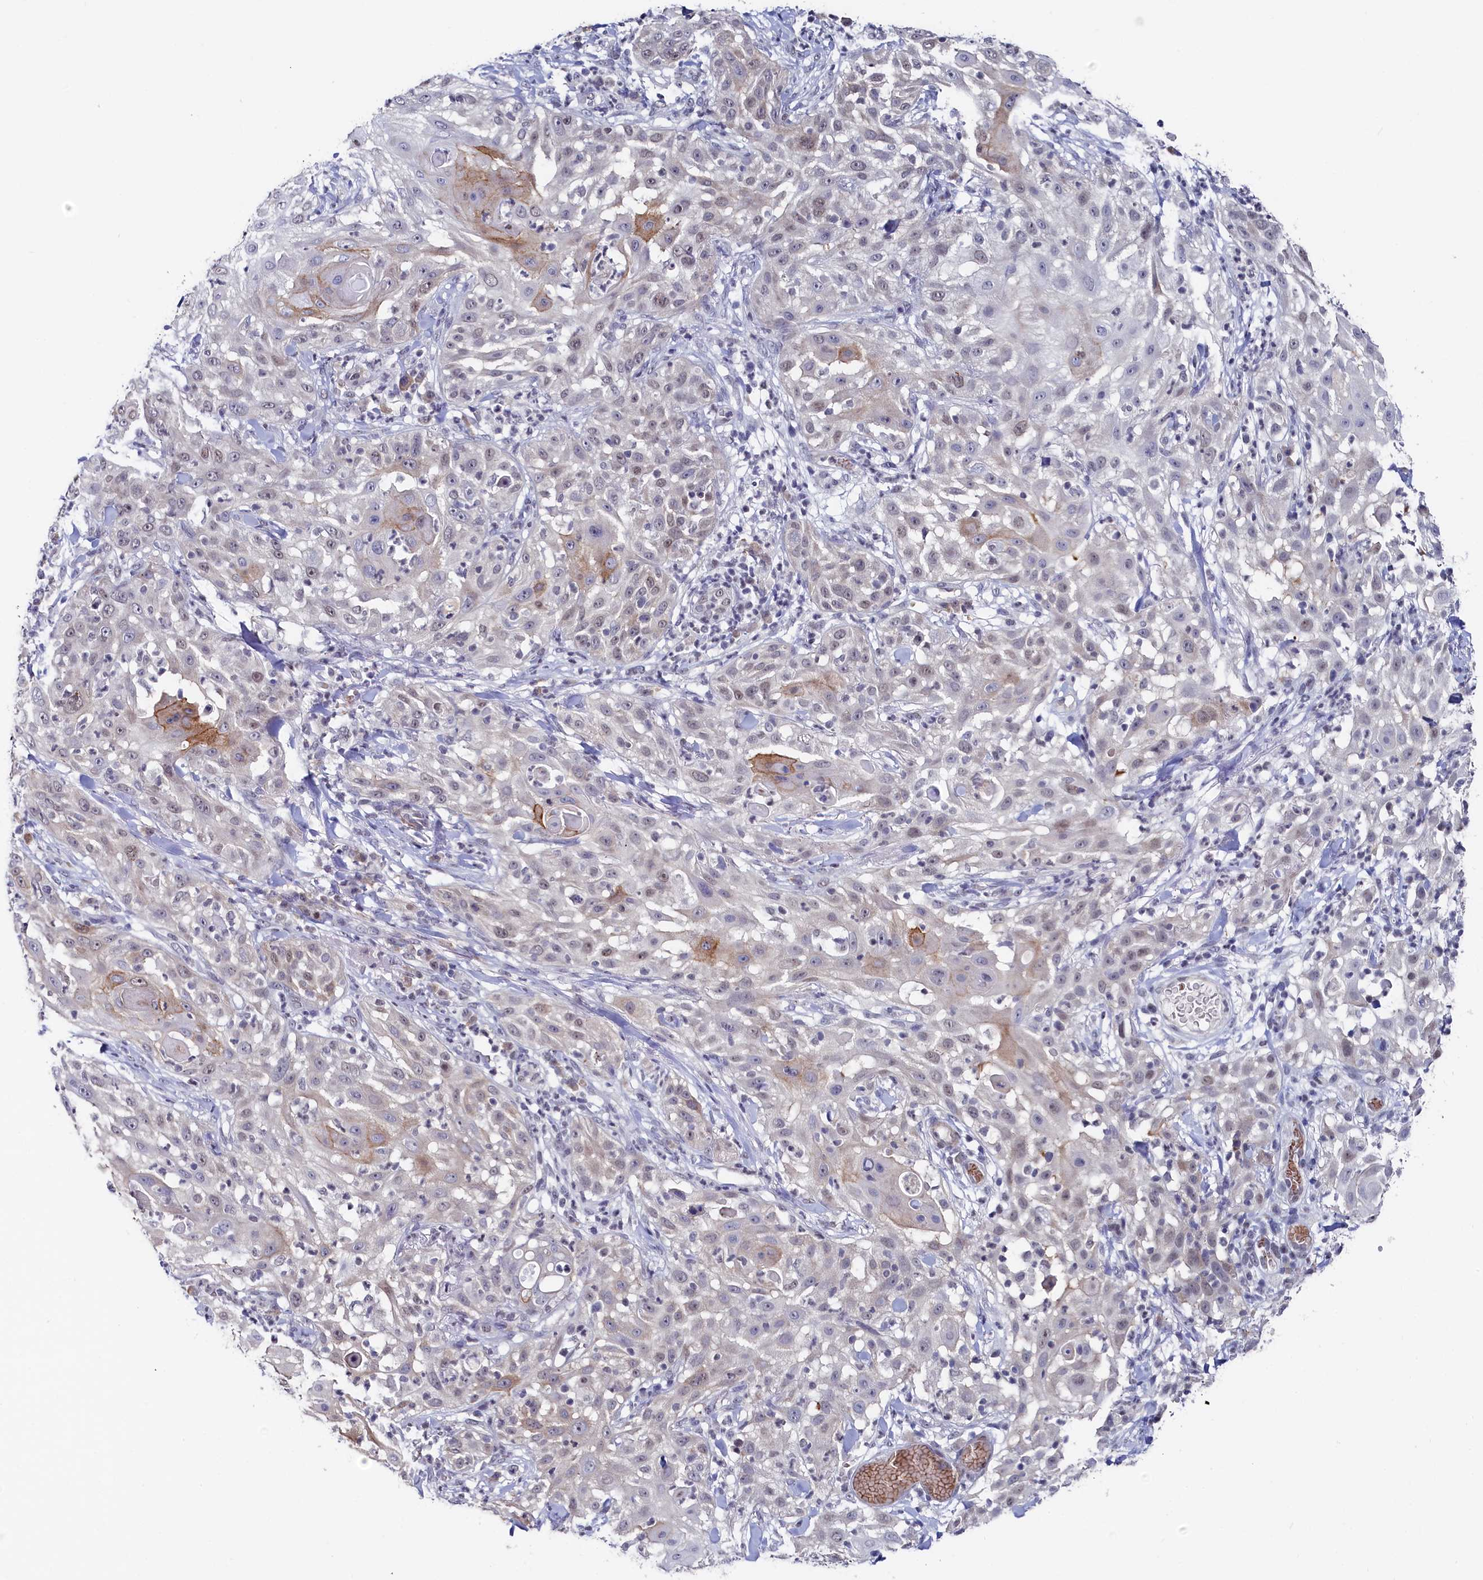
{"staining": {"intensity": "weak", "quantity": "<25%", "location": "cytoplasmic/membranous"}, "tissue": "skin cancer", "cell_type": "Tumor cells", "image_type": "cancer", "snomed": [{"axis": "morphology", "description": "Squamous cell carcinoma, NOS"}, {"axis": "topography", "description": "Skin"}], "caption": "Immunohistochemistry (IHC) image of squamous cell carcinoma (skin) stained for a protein (brown), which shows no positivity in tumor cells.", "gene": "TIGD4", "patient": {"sex": "female", "age": 44}}